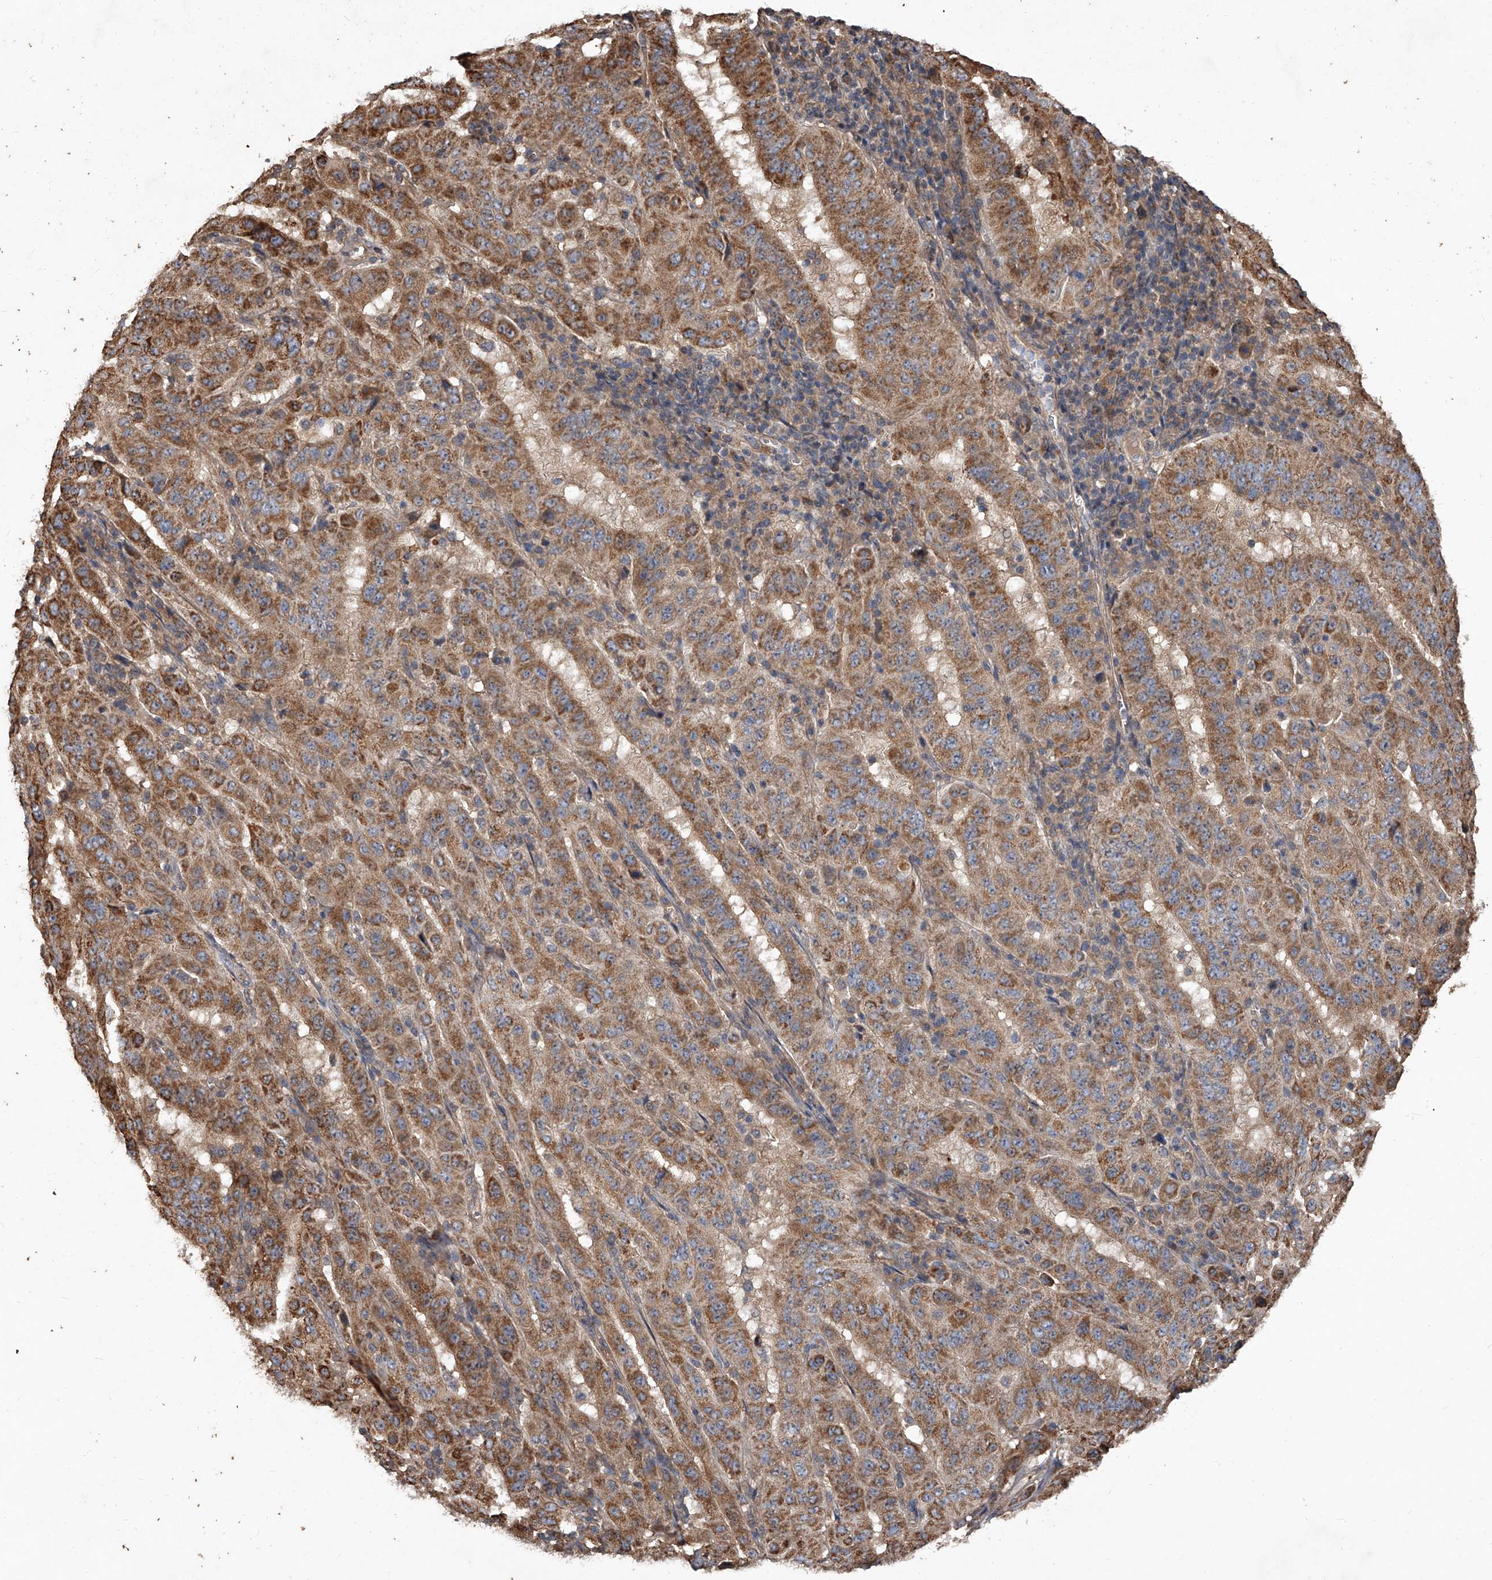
{"staining": {"intensity": "moderate", "quantity": ">75%", "location": "cytoplasmic/membranous"}, "tissue": "pancreatic cancer", "cell_type": "Tumor cells", "image_type": "cancer", "snomed": [{"axis": "morphology", "description": "Adenocarcinoma, NOS"}, {"axis": "topography", "description": "Pancreas"}], "caption": "High-magnification brightfield microscopy of pancreatic cancer (adenocarcinoma) stained with DAB (3,3'-diaminobenzidine) (brown) and counterstained with hematoxylin (blue). tumor cells exhibit moderate cytoplasmic/membranous staining is seen in approximately>75% of cells. The staining was performed using DAB, with brown indicating positive protein expression. Nuclei are stained blue with hematoxylin.", "gene": "LTV1", "patient": {"sex": "male", "age": 63}}